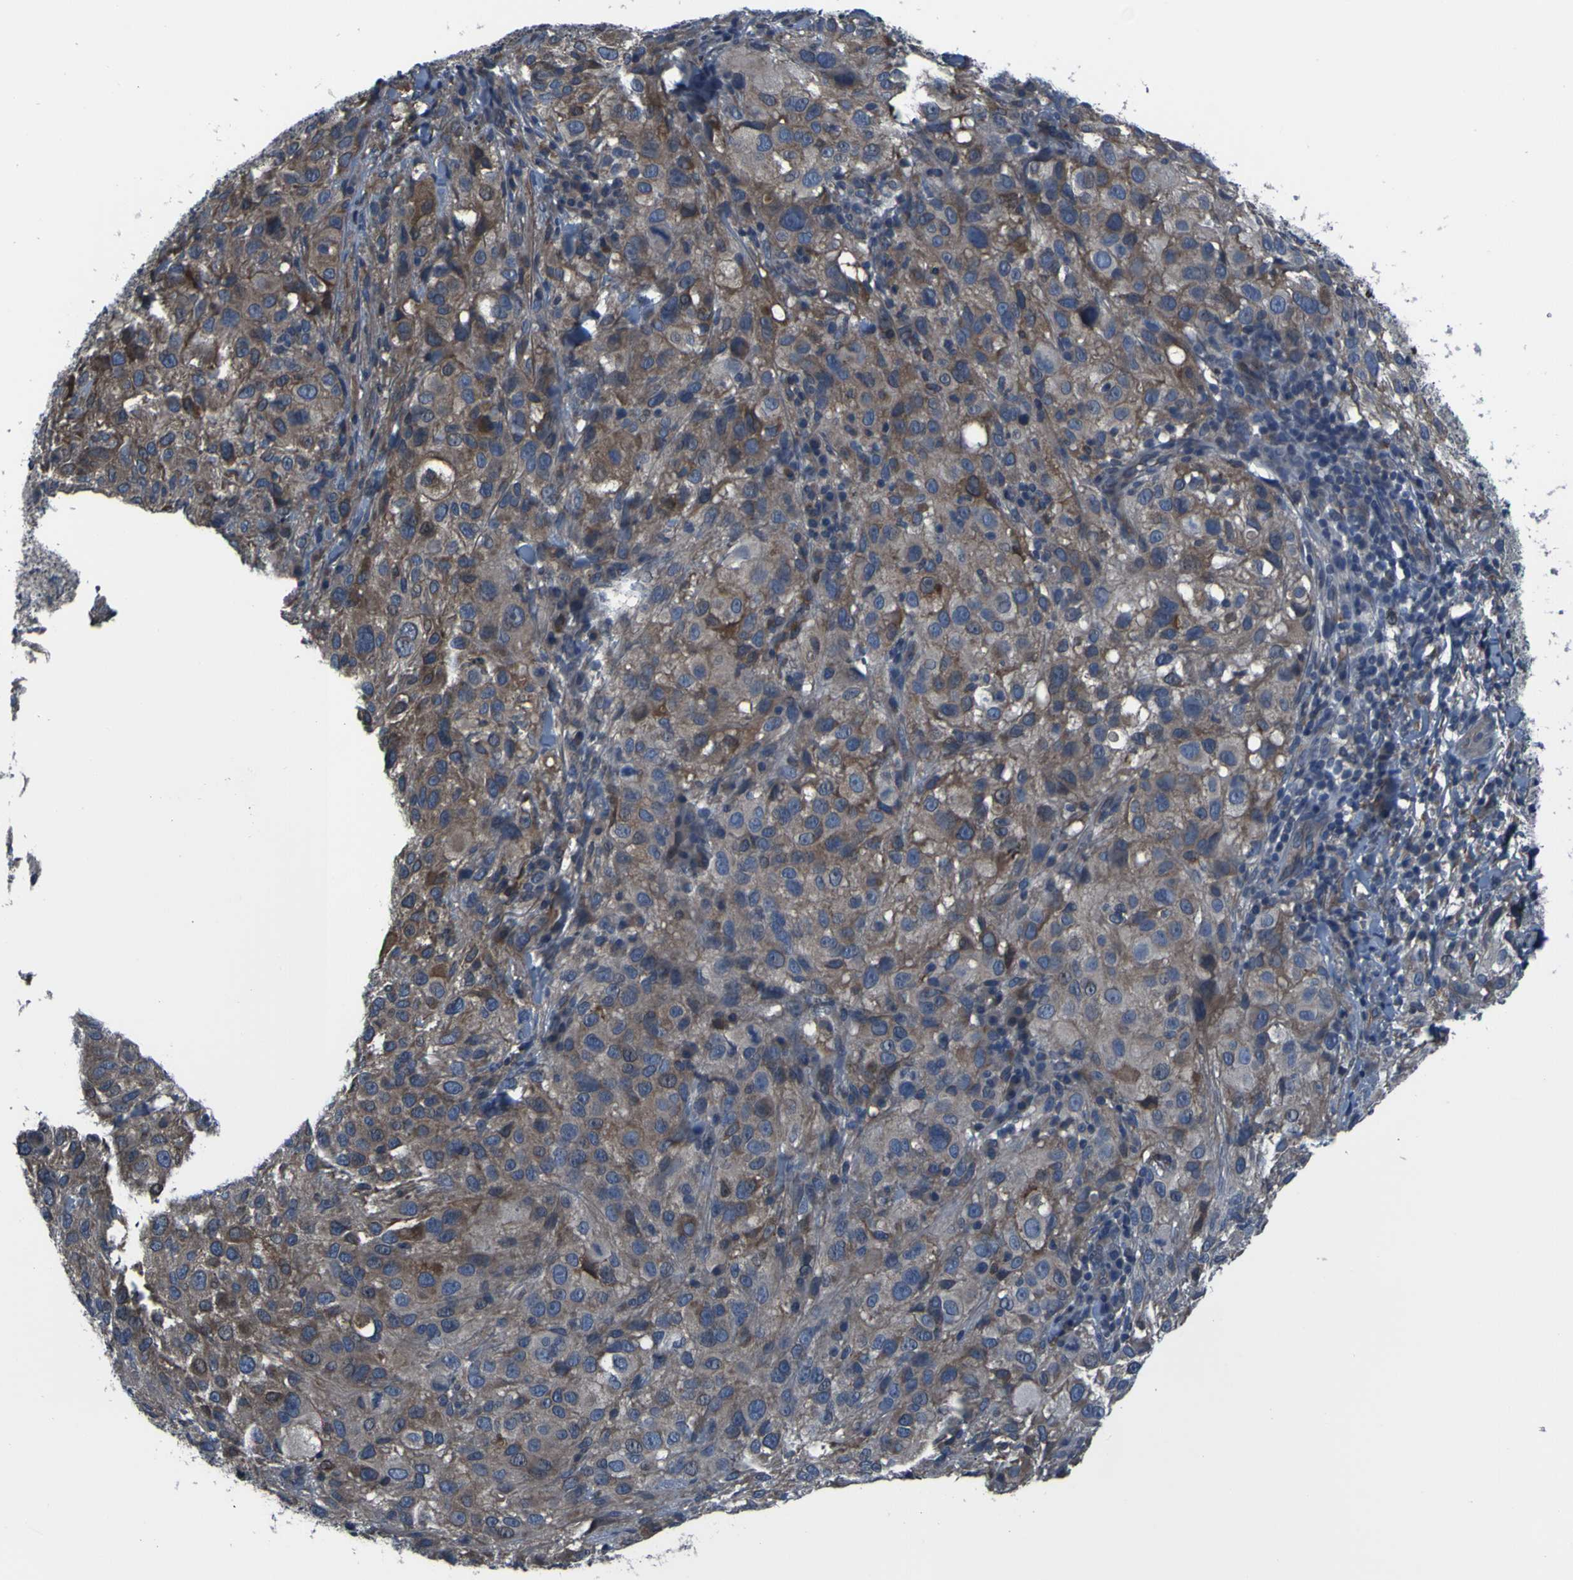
{"staining": {"intensity": "moderate", "quantity": "25%-75%", "location": "cytoplasmic/membranous"}, "tissue": "melanoma", "cell_type": "Tumor cells", "image_type": "cancer", "snomed": [{"axis": "morphology", "description": "Necrosis, NOS"}, {"axis": "morphology", "description": "Malignant melanoma, NOS"}, {"axis": "topography", "description": "Skin"}], "caption": "Melanoma stained with a brown dye displays moderate cytoplasmic/membranous positive staining in approximately 25%-75% of tumor cells.", "gene": "GRAMD1A", "patient": {"sex": "female", "age": 87}}